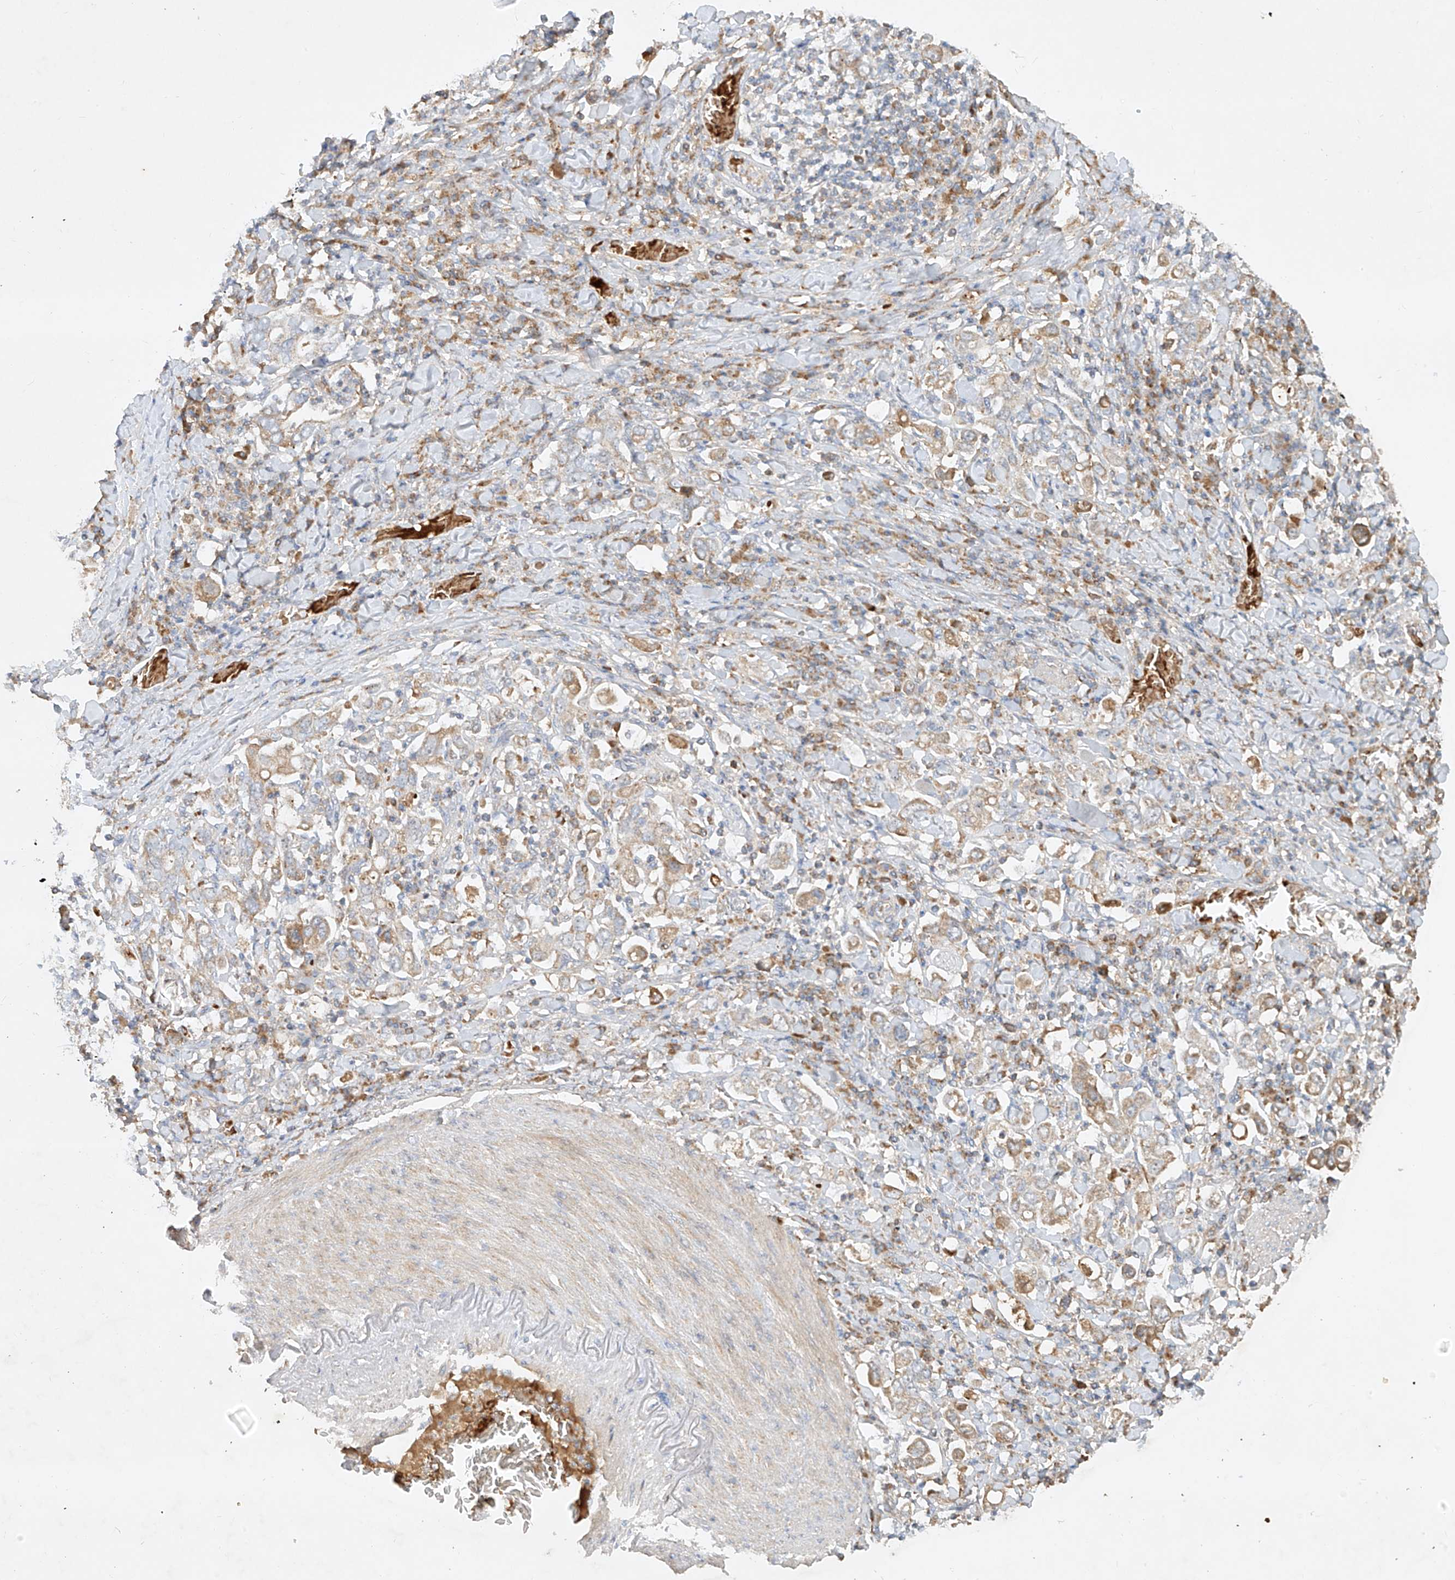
{"staining": {"intensity": "weak", "quantity": "<25%", "location": "cytoplasmic/membranous"}, "tissue": "stomach cancer", "cell_type": "Tumor cells", "image_type": "cancer", "snomed": [{"axis": "morphology", "description": "Adenocarcinoma, NOS"}, {"axis": "topography", "description": "Stomach, upper"}], "caption": "DAB (3,3'-diaminobenzidine) immunohistochemical staining of adenocarcinoma (stomach) displays no significant positivity in tumor cells.", "gene": "KPNA7", "patient": {"sex": "male", "age": 62}}